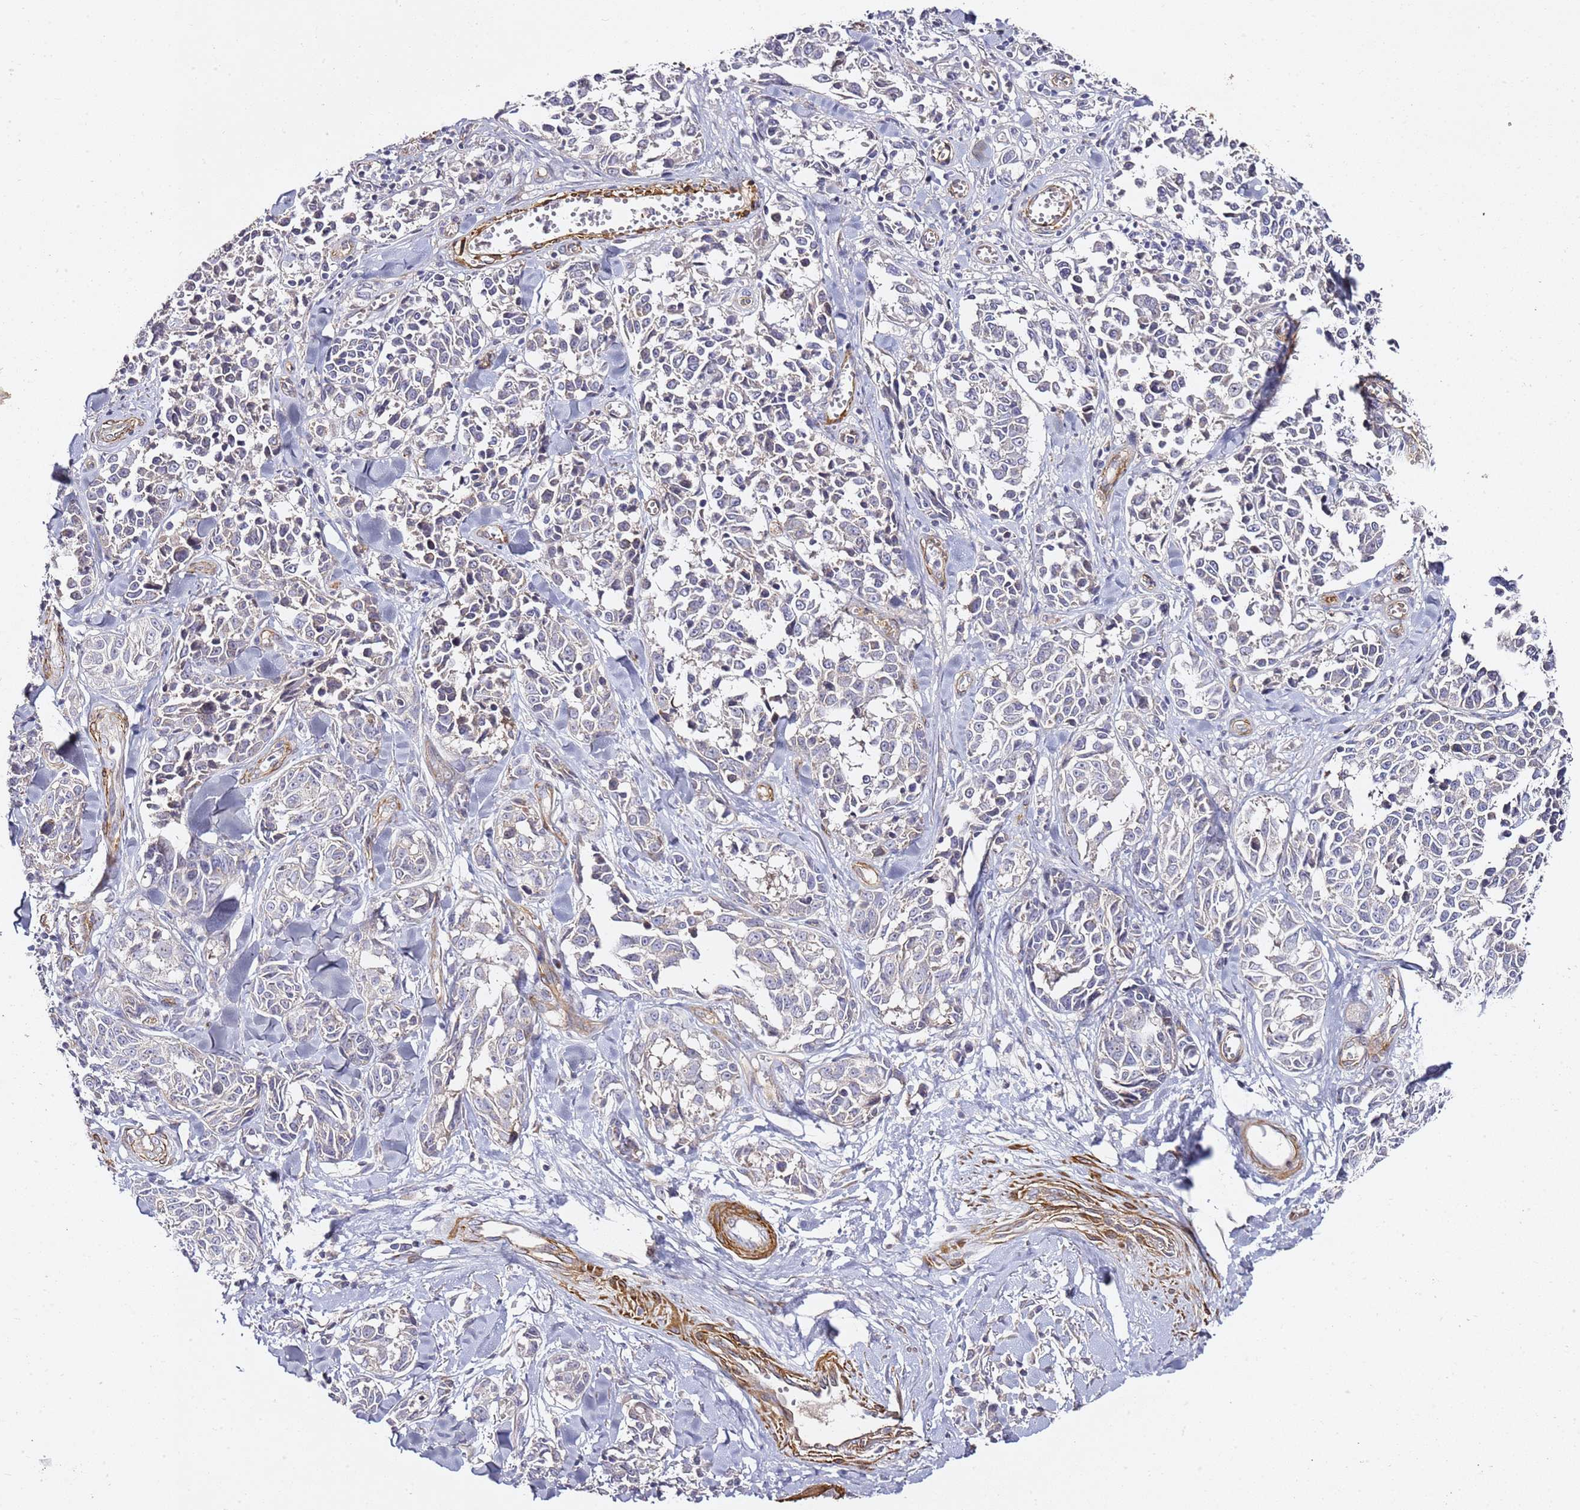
{"staining": {"intensity": "negative", "quantity": "none", "location": "none"}, "tissue": "melanoma", "cell_type": "Tumor cells", "image_type": "cancer", "snomed": [{"axis": "morphology", "description": "Malignant melanoma, NOS"}, {"axis": "topography", "description": "Skin"}], "caption": "IHC micrograph of human melanoma stained for a protein (brown), which displays no staining in tumor cells.", "gene": "EPS8L1", "patient": {"sex": "female", "age": 64}}